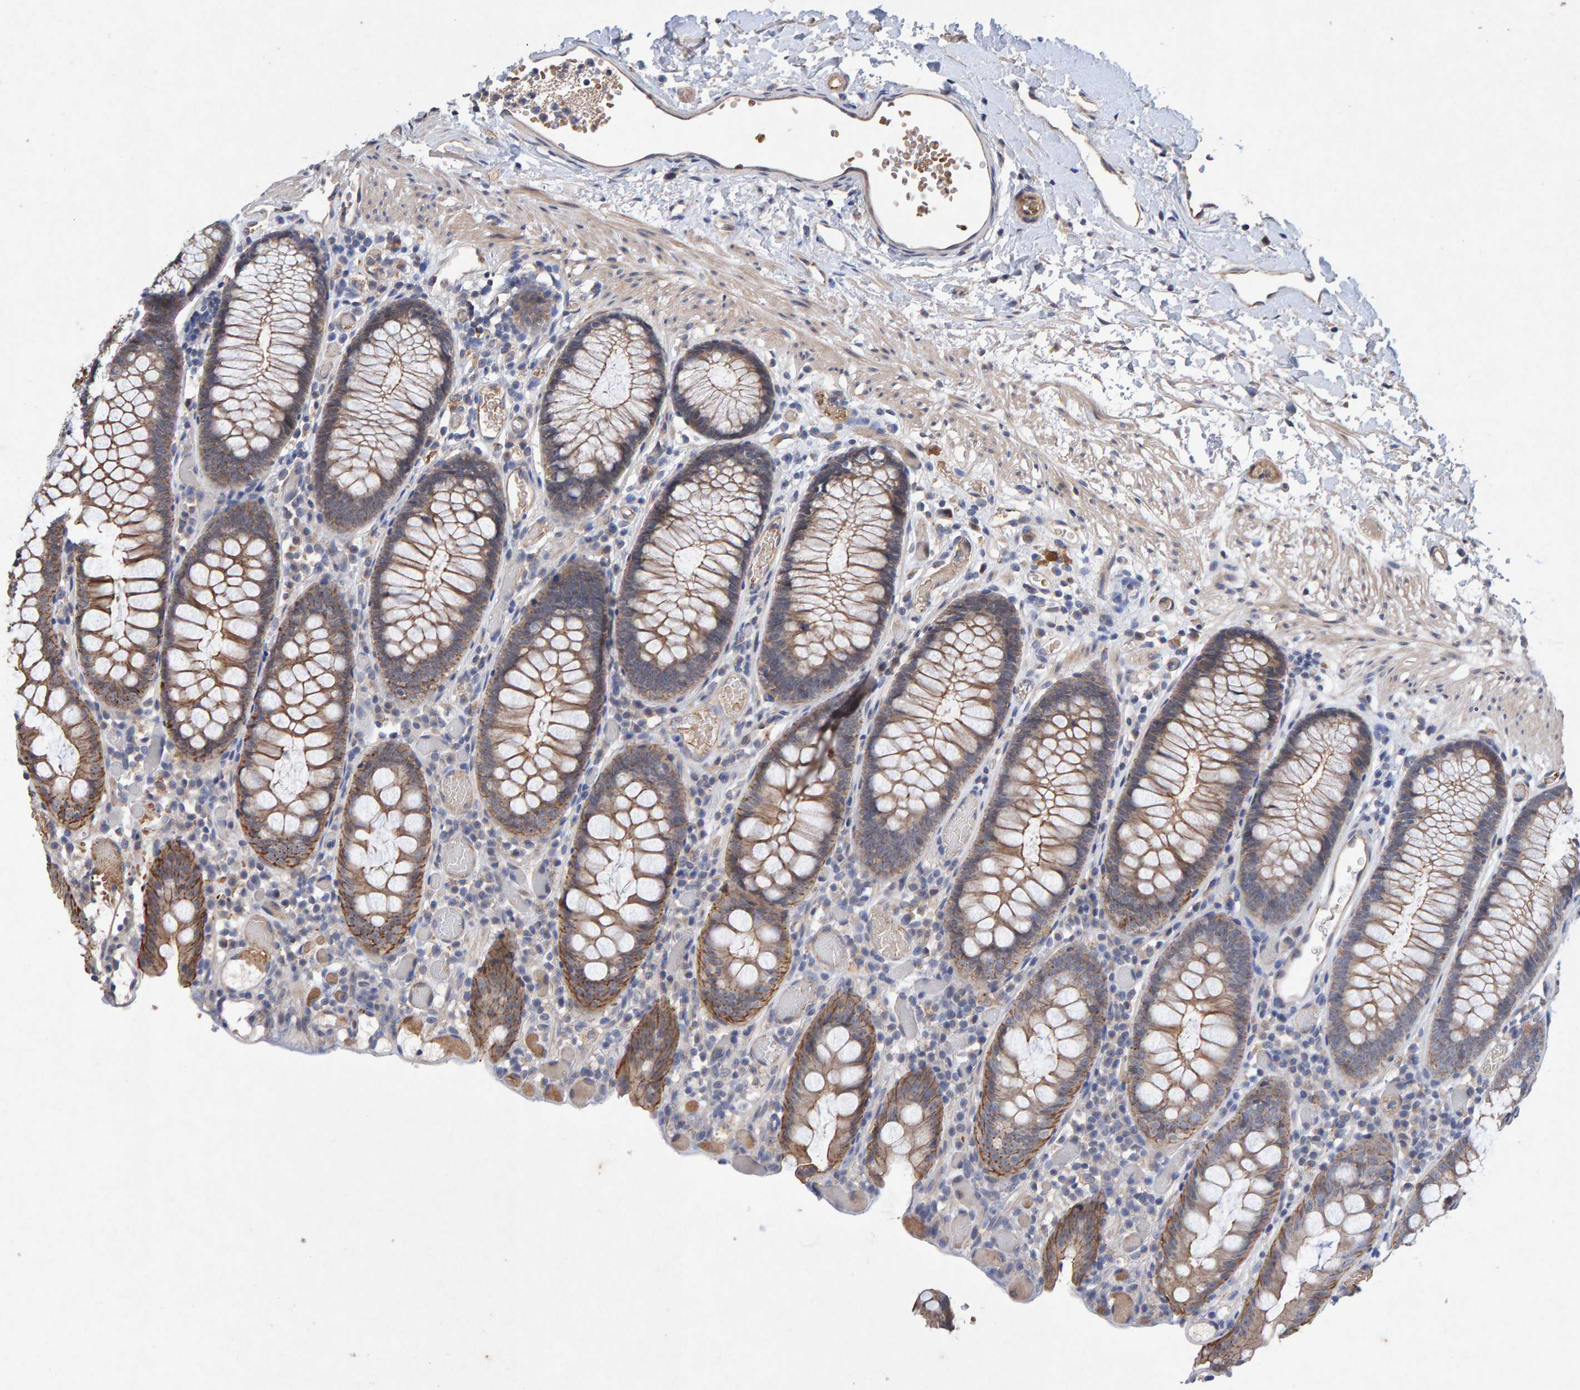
{"staining": {"intensity": "moderate", "quantity": ">75%", "location": "cytoplasmic/membranous"}, "tissue": "colon", "cell_type": "Endothelial cells", "image_type": "normal", "snomed": [{"axis": "morphology", "description": "Normal tissue, NOS"}, {"axis": "topography", "description": "Colon"}], "caption": "Protein staining of benign colon reveals moderate cytoplasmic/membranous positivity in approximately >75% of endothelial cells. The protein of interest is stained brown, and the nuclei are stained in blue (DAB (3,3'-diaminobenzidine) IHC with brightfield microscopy, high magnification).", "gene": "EFR3A", "patient": {"sex": "male", "age": 14}}